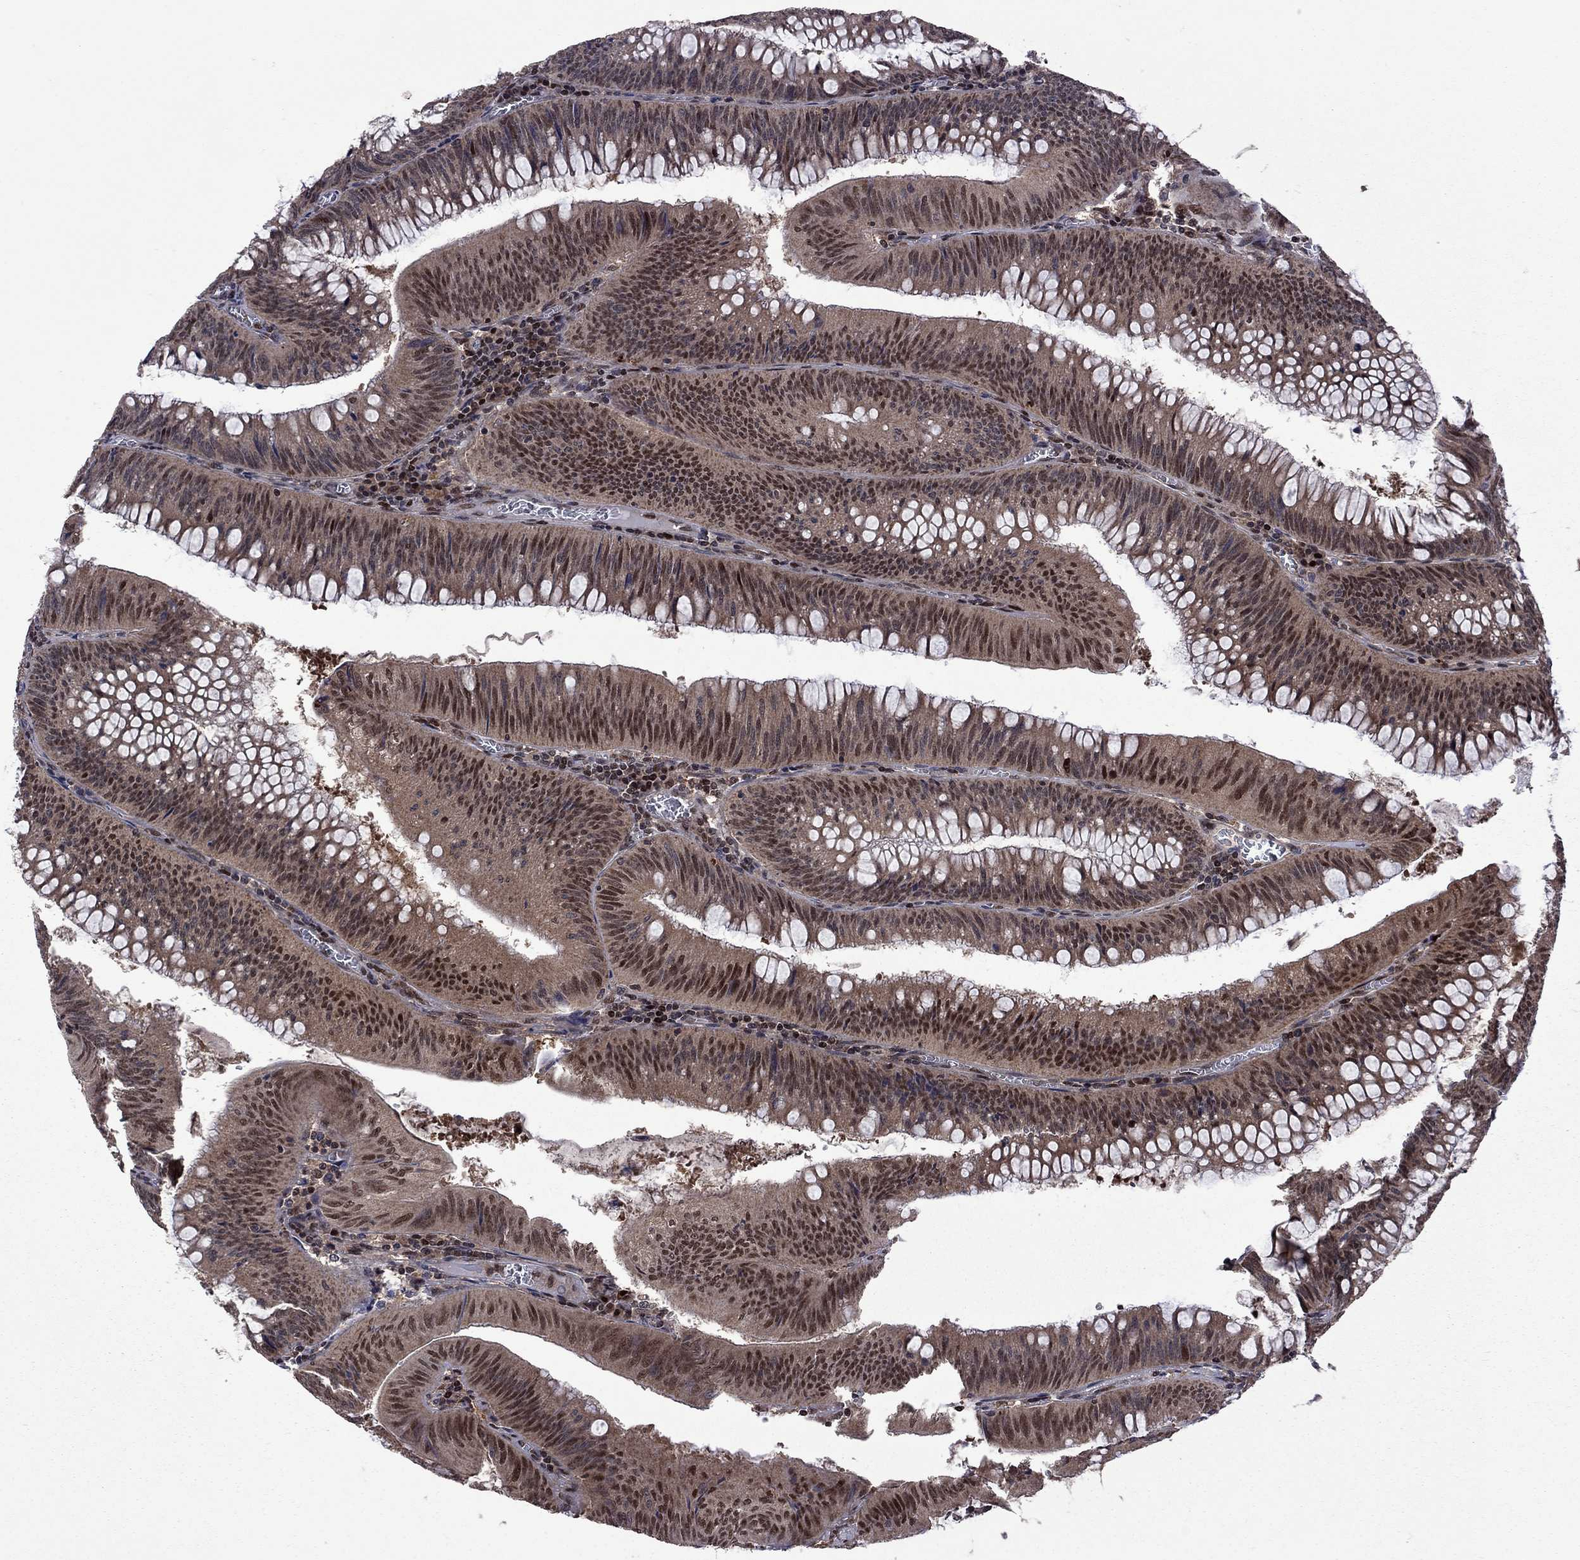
{"staining": {"intensity": "moderate", "quantity": ">75%", "location": "cytoplasmic/membranous,nuclear"}, "tissue": "colorectal cancer", "cell_type": "Tumor cells", "image_type": "cancer", "snomed": [{"axis": "morphology", "description": "Adenocarcinoma, NOS"}, {"axis": "topography", "description": "Rectum"}], "caption": "Brown immunohistochemical staining in human colorectal cancer demonstrates moderate cytoplasmic/membranous and nuclear expression in about >75% of tumor cells.", "gene": "IPP", "patient": {"sex": "female", "age": 72}}